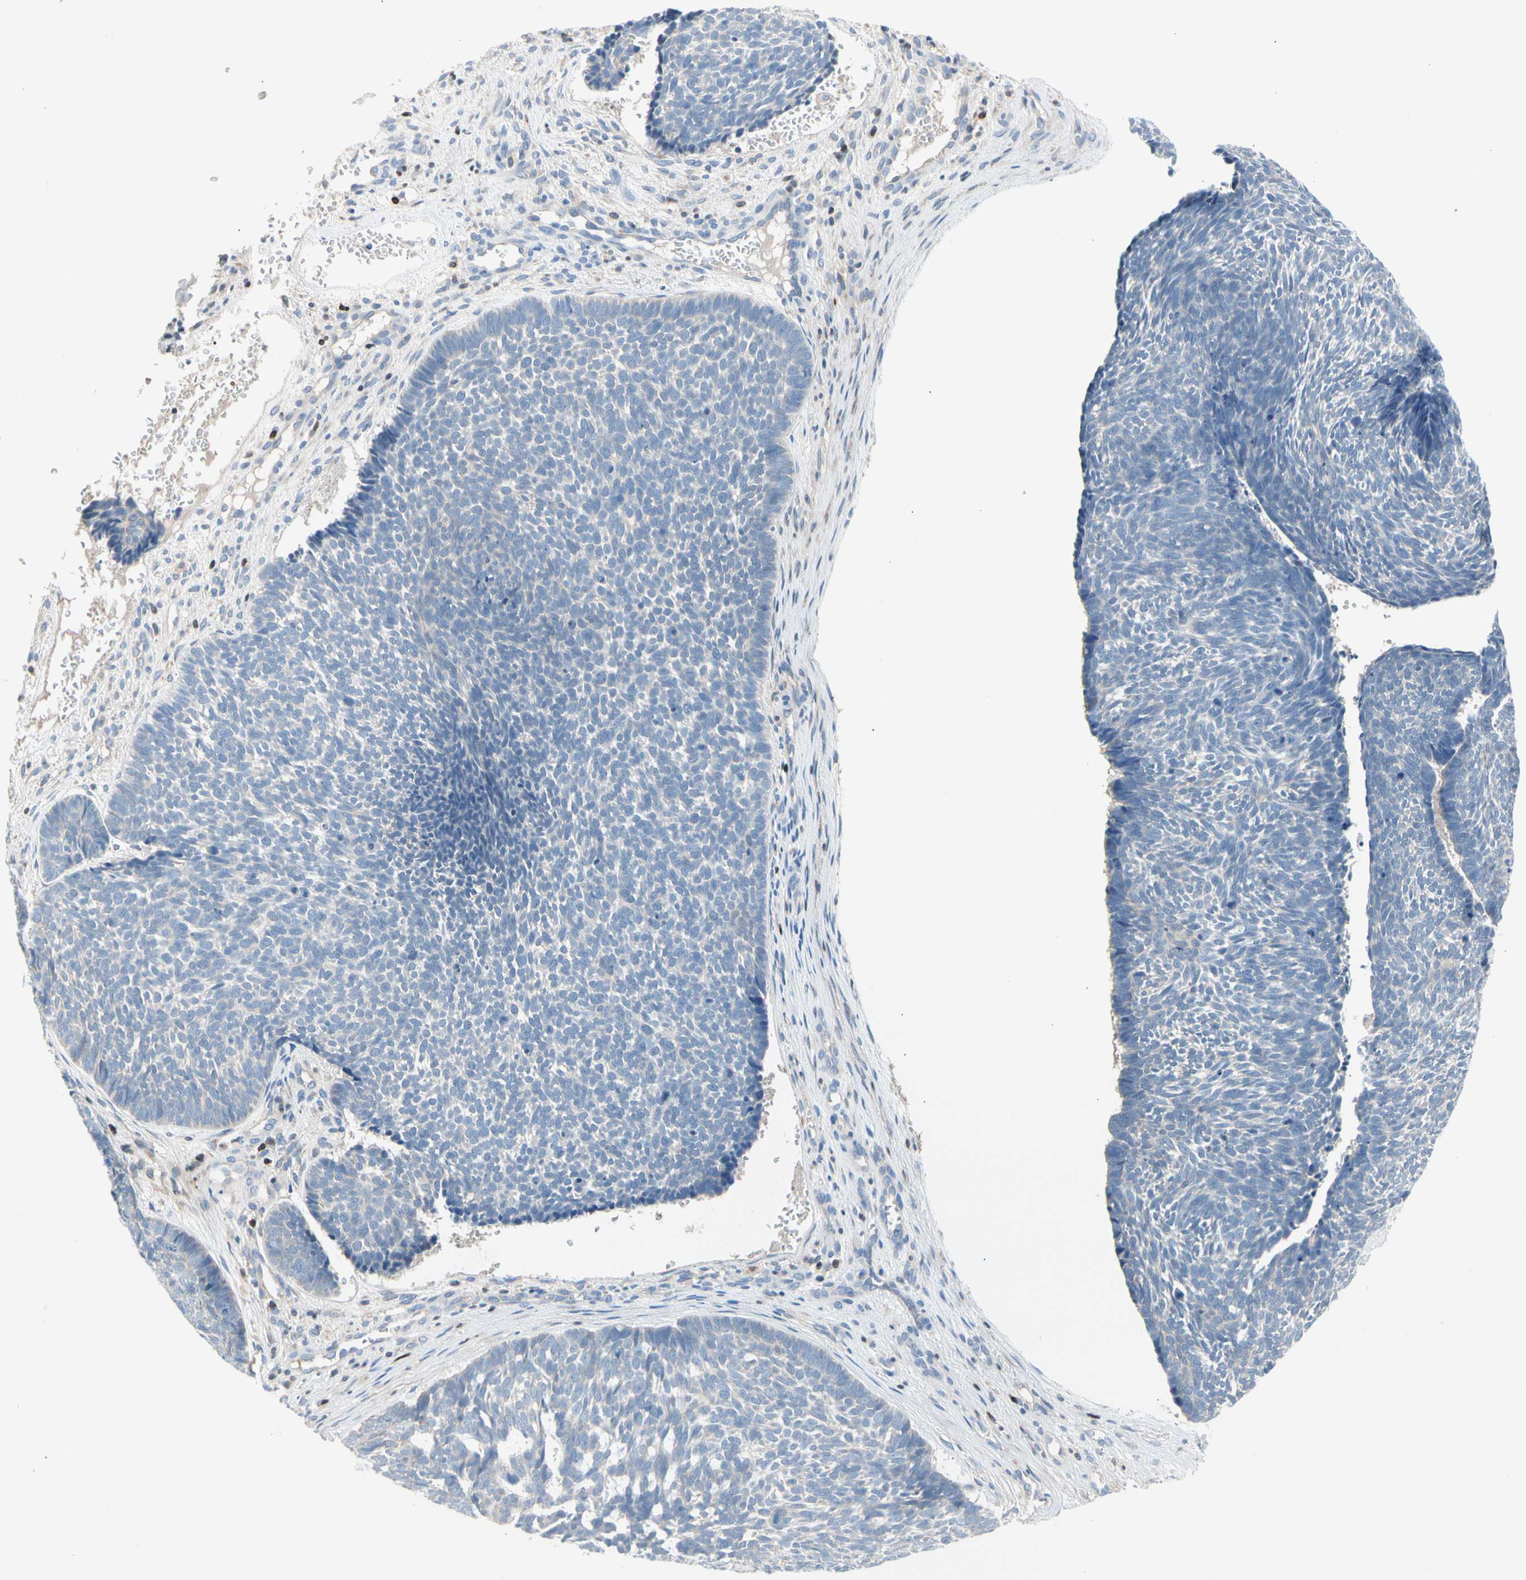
{"staining": {"intensity": "negative", "quantity": "none", "location": "none"}, "tissue": "skin cancer", "cell_type": "Tumor cells", "image_type": "cancer", "snomed": [{"axis": "morphology", "description": "Basal cell carcinoma"}, {"axis": "topography", "description": "Skin"}], "caption": "High power microscopy micrograph of an IHC histopathology image of skin cancer (basal cell carcinoma), revealing no significant positivity in tumor cells.", "gene": "MAP3K3", "patient": {"sex": "male", "age": 84}}